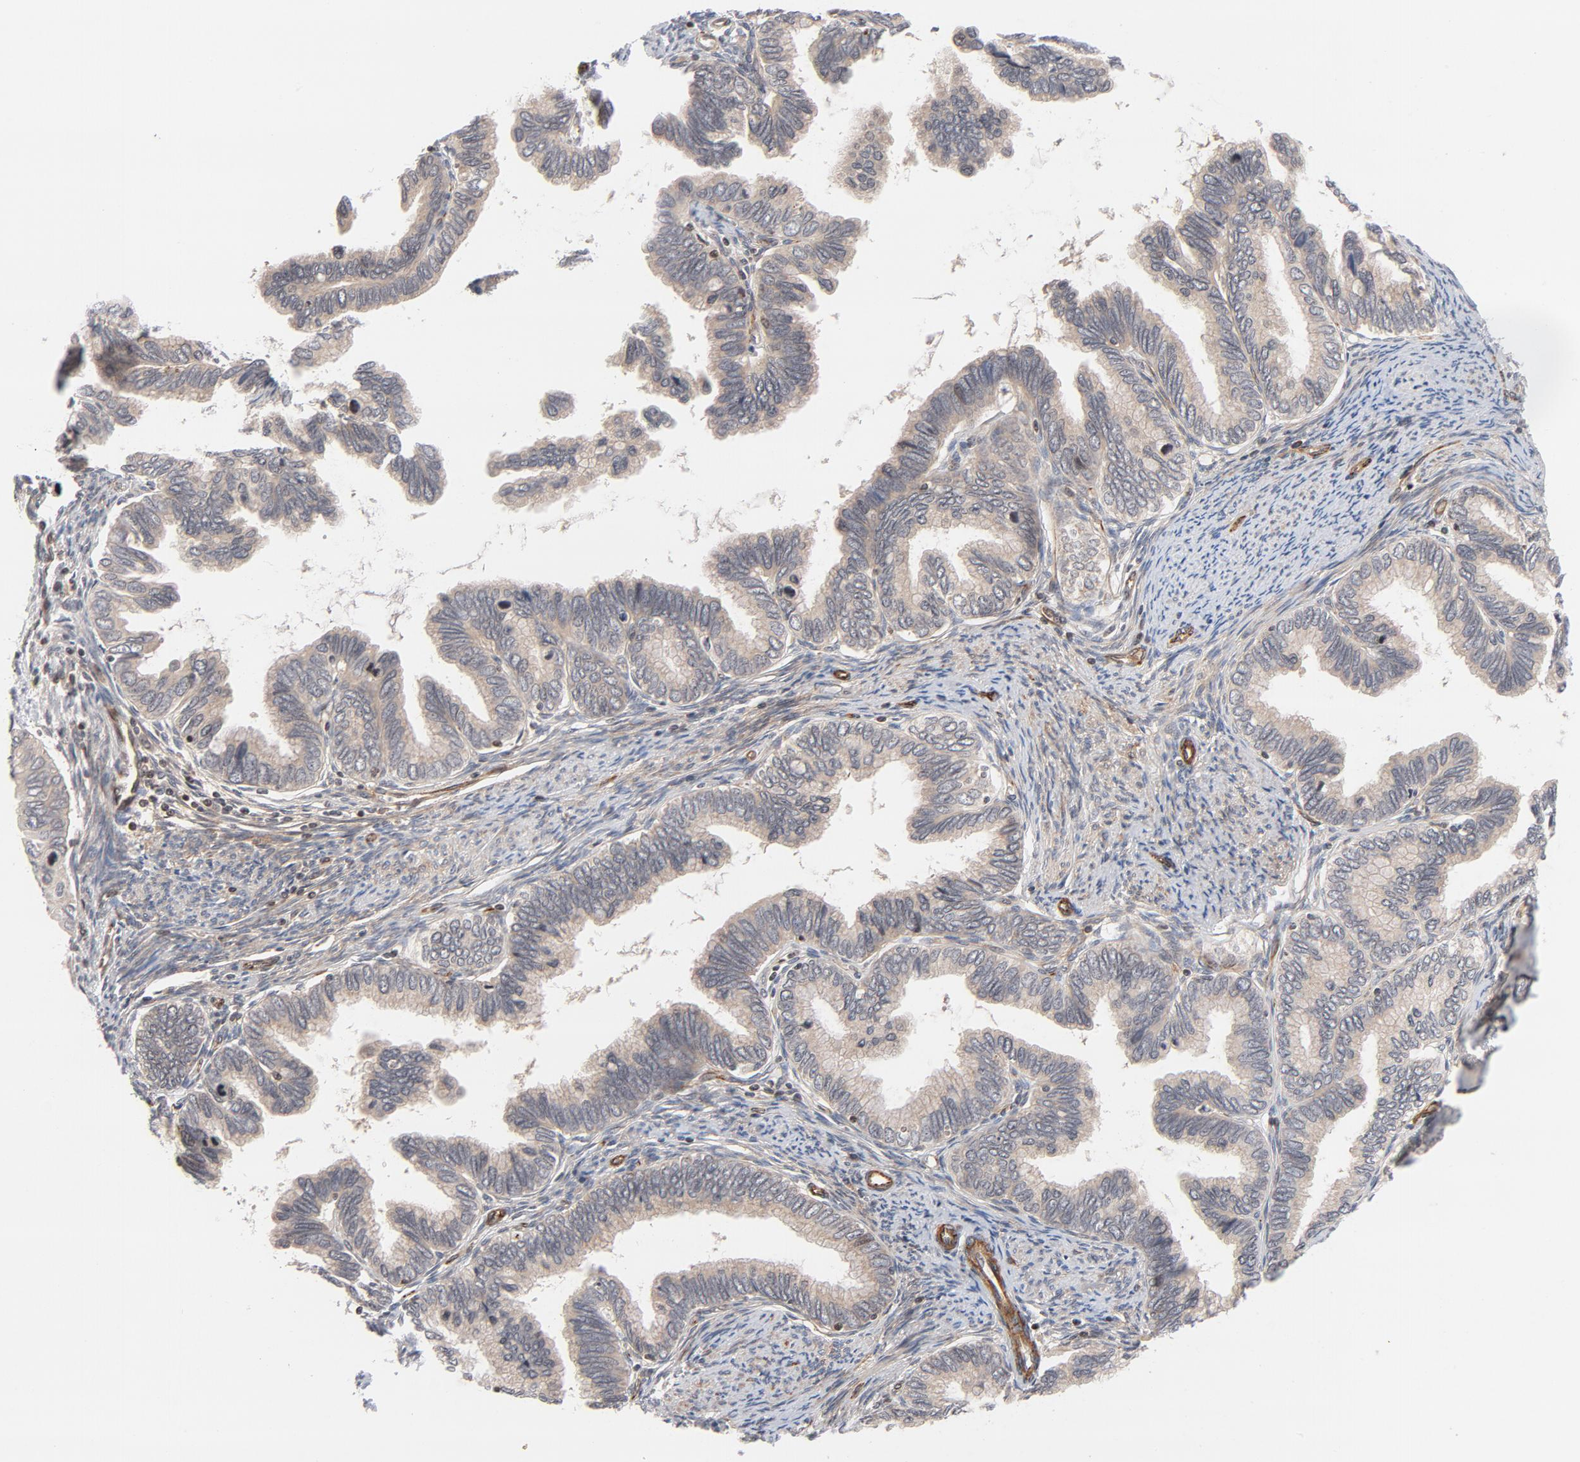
{"staining": {"intensity": "weak", "quantity": ">75%", "location": "cytoplasmic/membranous"}, "tissue": "cervical cancer", "cell_type": "Tumor cells", "image_type": "cancer", "snomed": [{"axis": "morphology", "description": "Adenocarcinoma, NOS"}, {"axis": "topography", "description": "Cervix"}], "caption": "Tumor cells exhibit low levels of weak cytoplasmic/membranous expression in approximately >75% of cells in human adenocarcinoma (cervical).", "gene": "DNAAF2", "patient": {"sex": "female", "age": 49}}